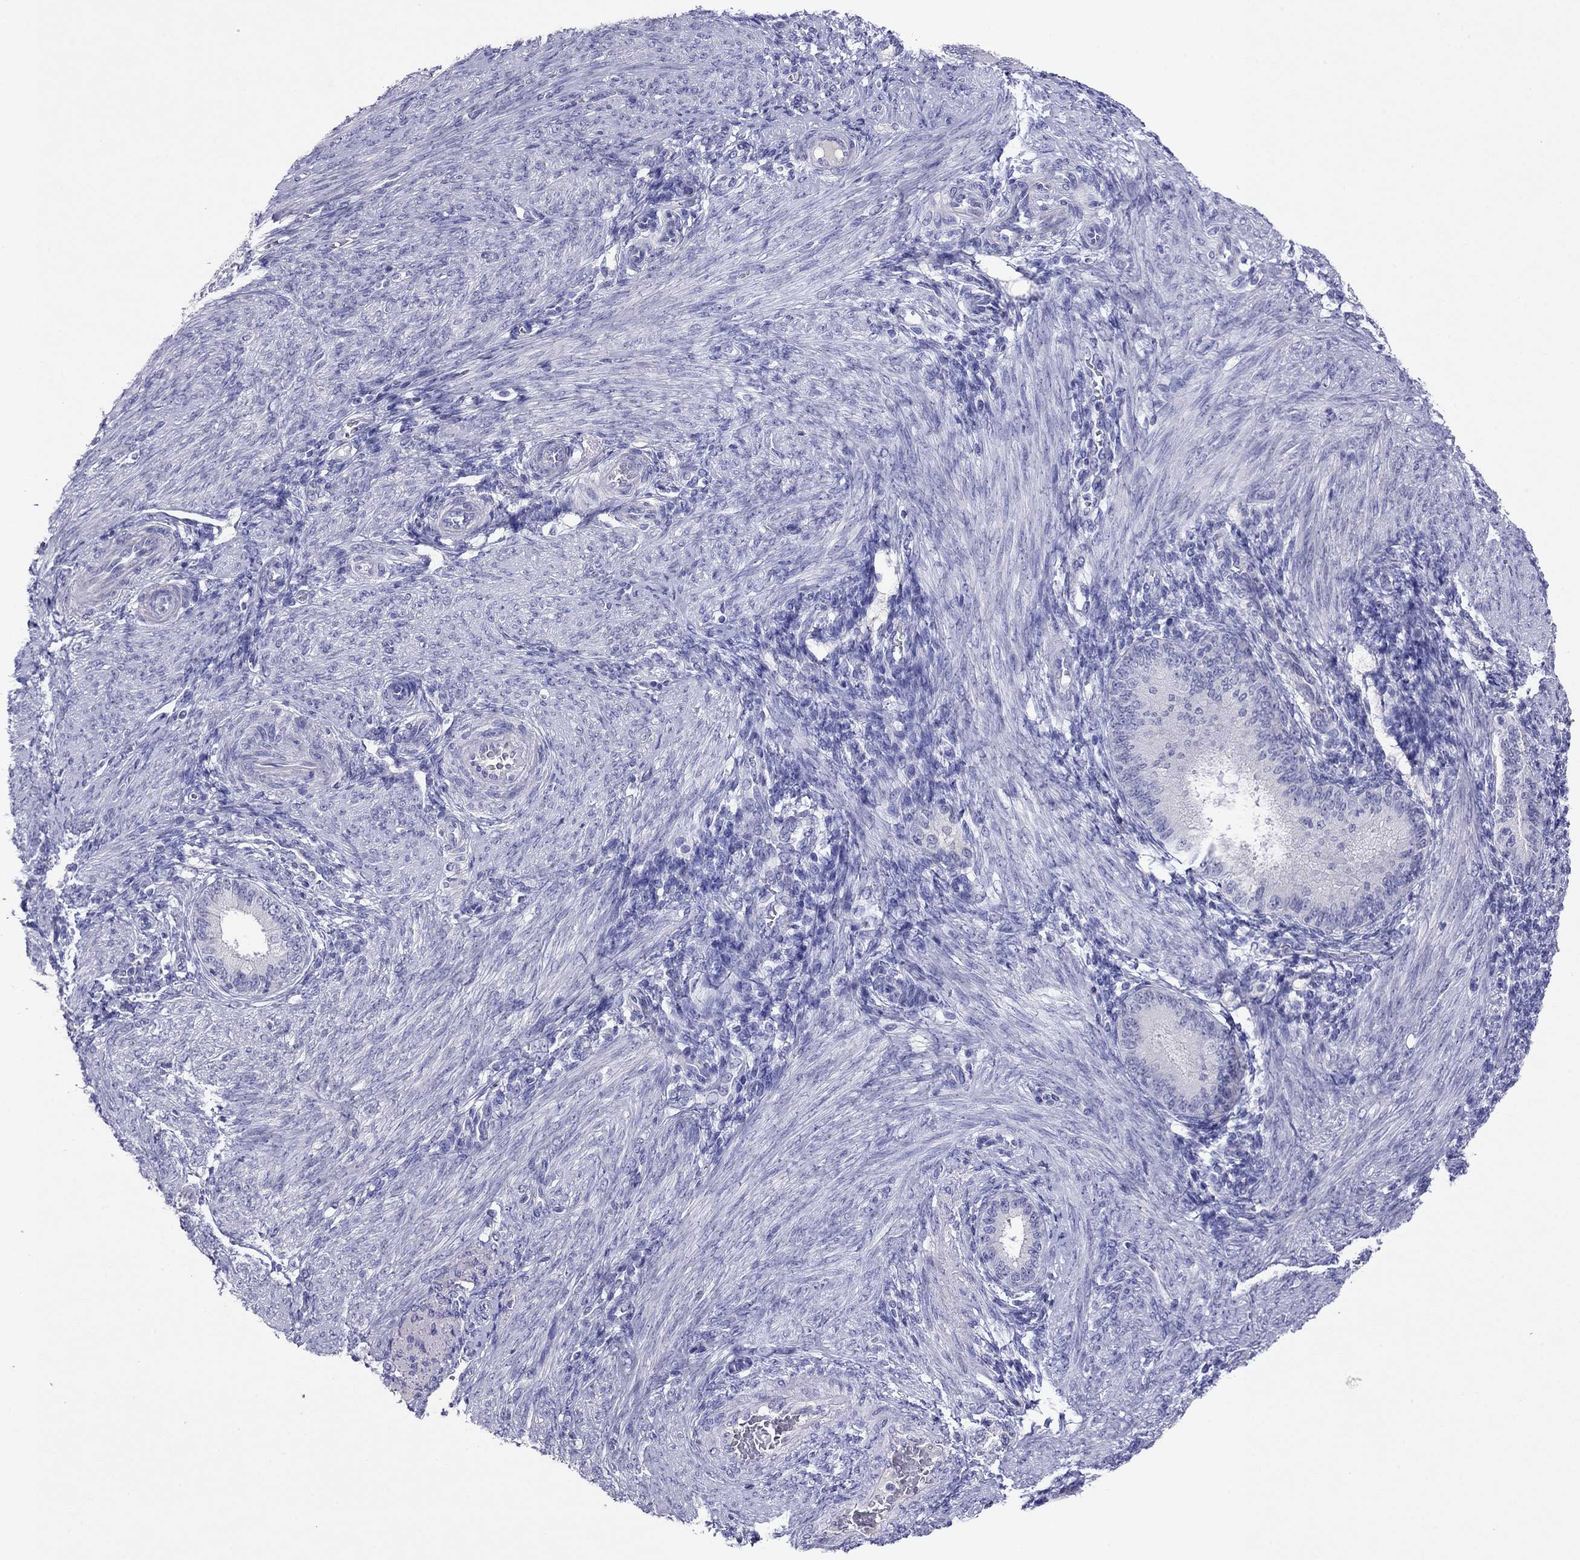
{"staining": {"intensity": "negative", "quantity": "none", "location": "none"}, "tissue": "endometrium", "cell_type": "Cells in endometrial stroma", "image_type": "normal", "snomed": [{"axis": "morphology", "description": "Normal tissue, NOS"}, {"axis": "topography", "description": "Endometrium"}], "caption": "Endometrium stained for a protein using immunohistochemistry (IHC) exhibits no staining cells in endometrial stroma.", "gene": "CAPNS2", "patient": {"sex": "female", "age": 39}}